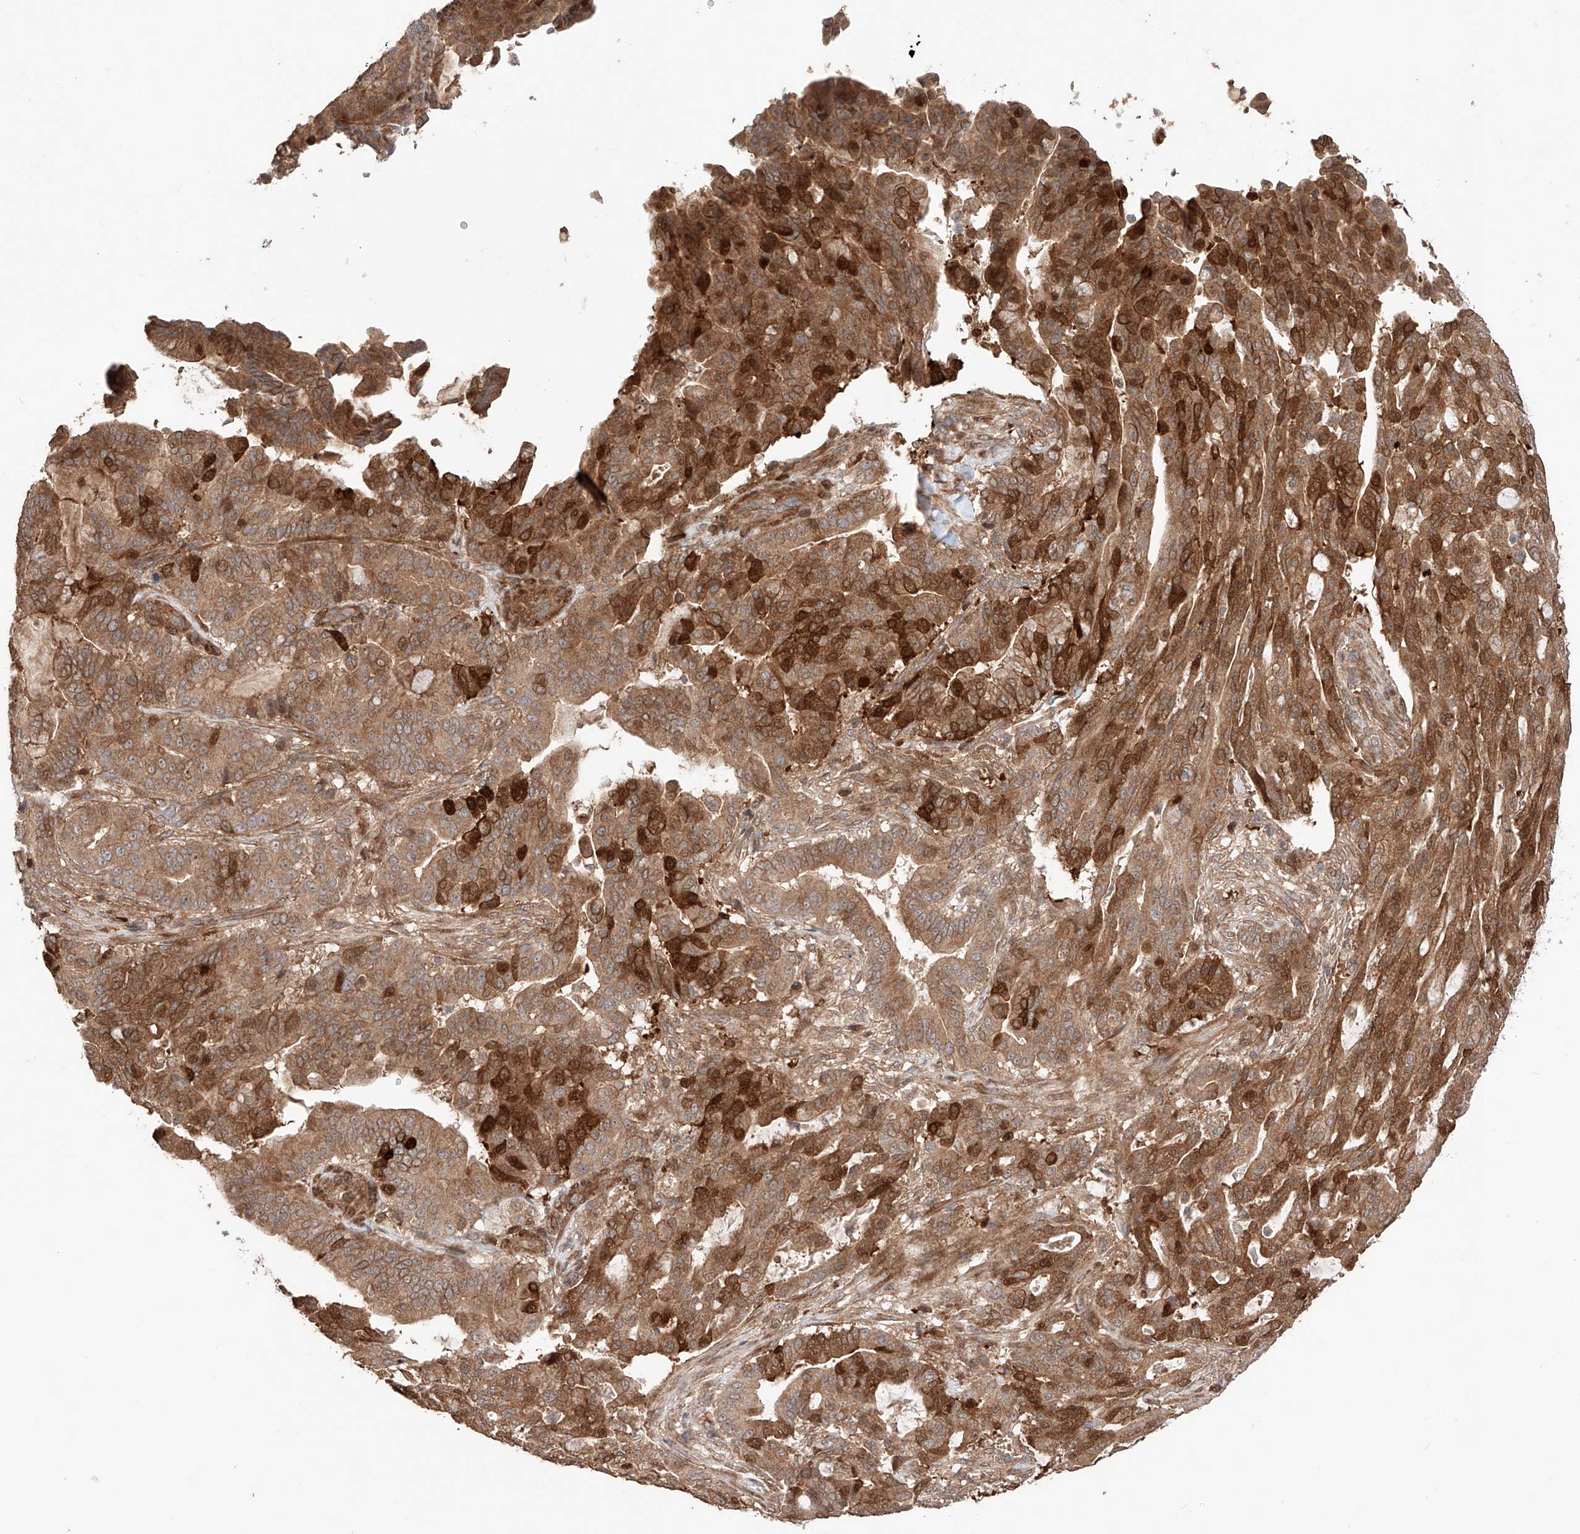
{"staining": {"intensity": "strong", "quantity": ">75%", "location": "cytoplasmic/membranous,nuclear"}, "tissue": "pancreatic cancer", "cell_type": "Tumor cells", "image_type": "cancer", "snomed": [{"axis": "morphology", "description": "Adenocarcinoma, NOS"}, {"axis": "topography", "description": "Pancreas"}], "caption": "Protein expression by IHC demonstrates strong cytoplasmic/membranous and nuclear expression in approximately >75% of tumor cells in adenocarcinoma (pancreatic).", "gene": "IGSF22", "patient": {"sex": "male", "age": 63}}